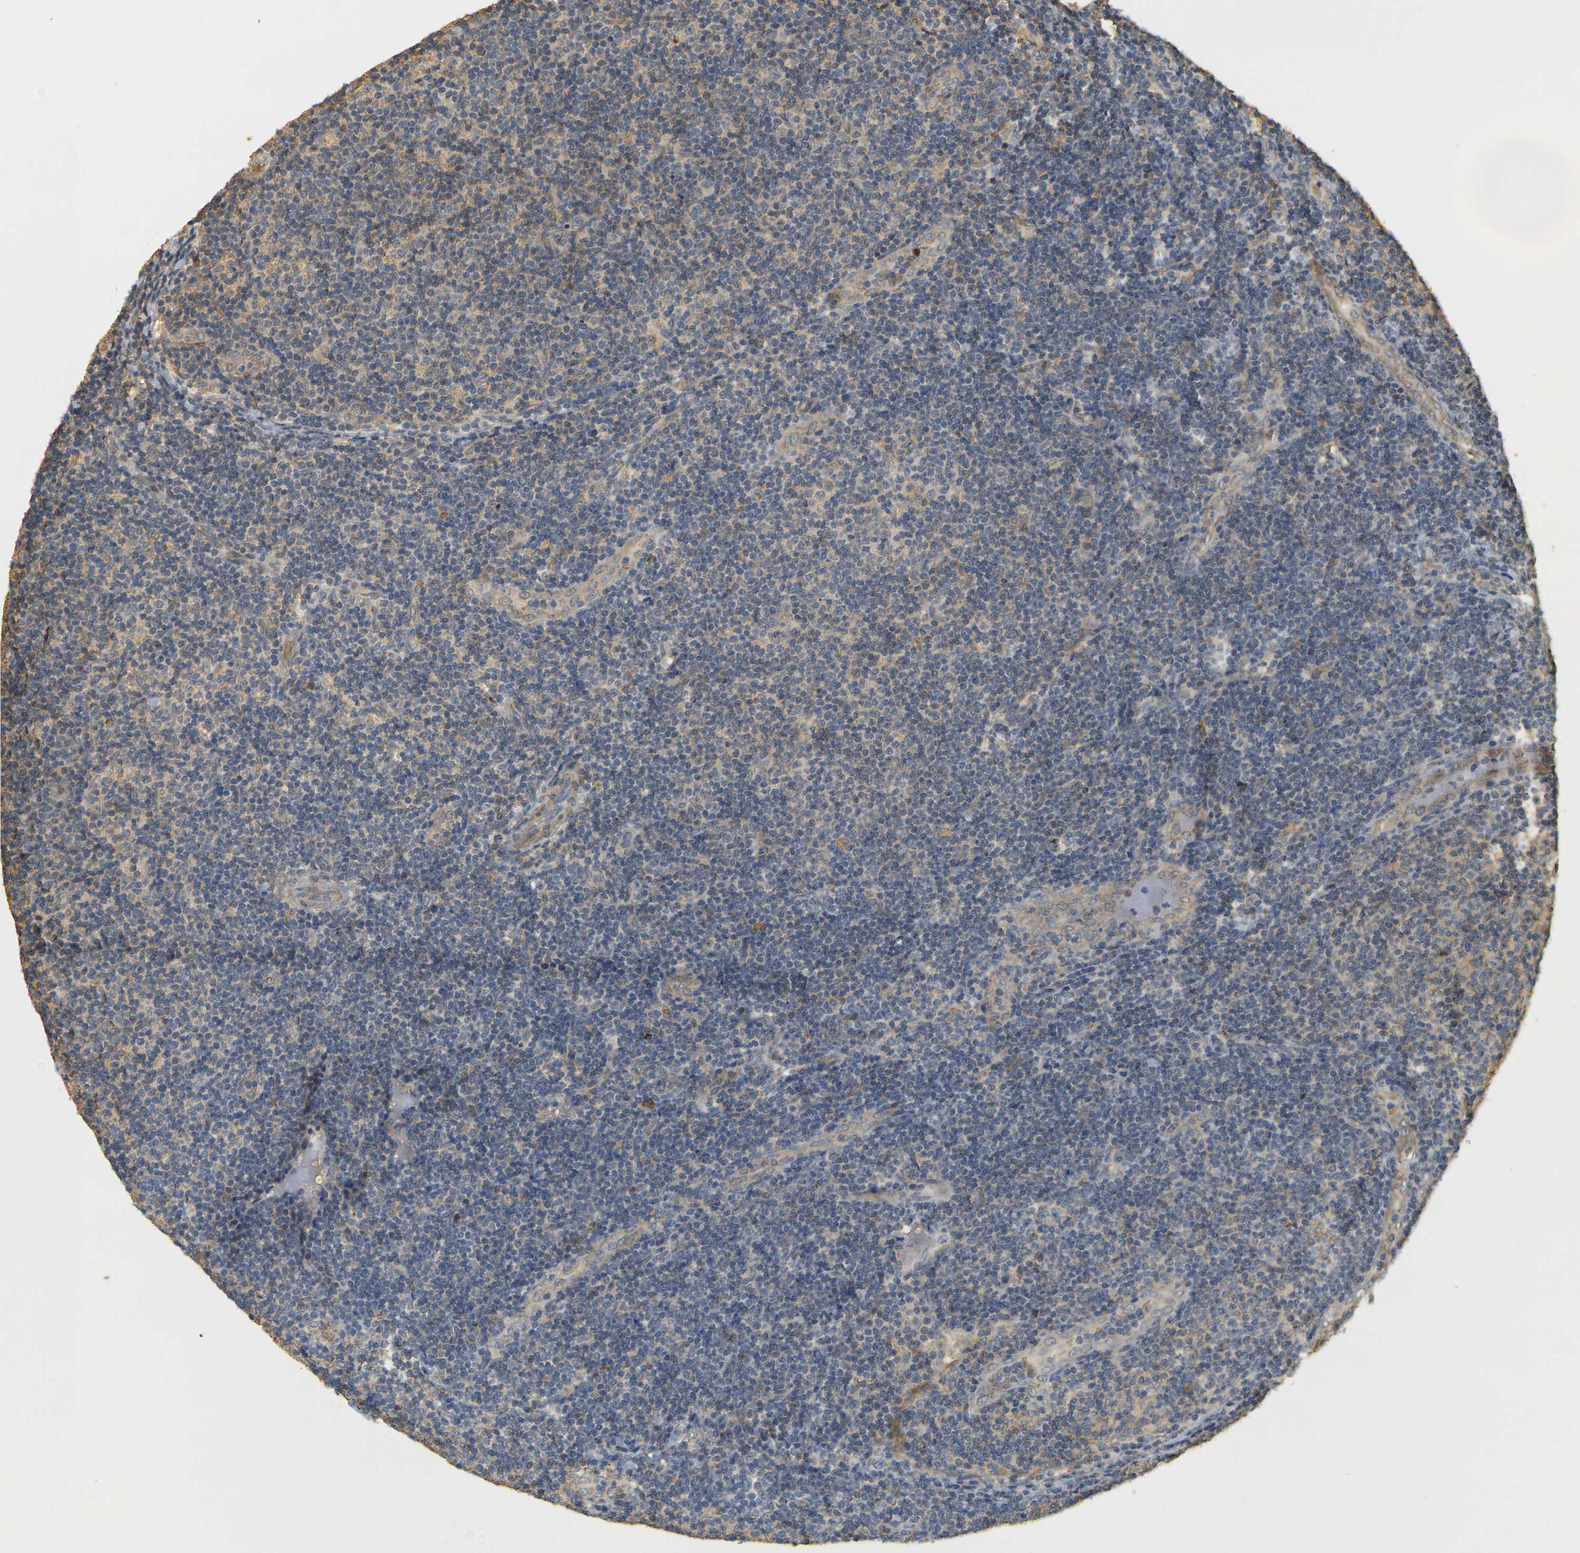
{"staining": {"intensity": "weak", "quantity": "<25%", "location": "cytoplasmic/membranous"}, "tissue": "lymphoma", "cell_type": "Tumor cells", "image_type": "cancer", "snomed": [{"axis": "morphology", "description": "Malignant lymphoma, non-Hodgkin's type, Low grade"}, {"axis": "topography", "description": "Lymph node"}], "caption": "High power microscopy image of an IHC image of lymphoma, revealing no significant positivity in tumor cells. (DAB (3,3'-diaminobenzidine) immunohistochemistry visualized using brightfield microscopy, high magnification).", "gene": "MEGF9", "patient": {"sex": "male", "age": 83}}